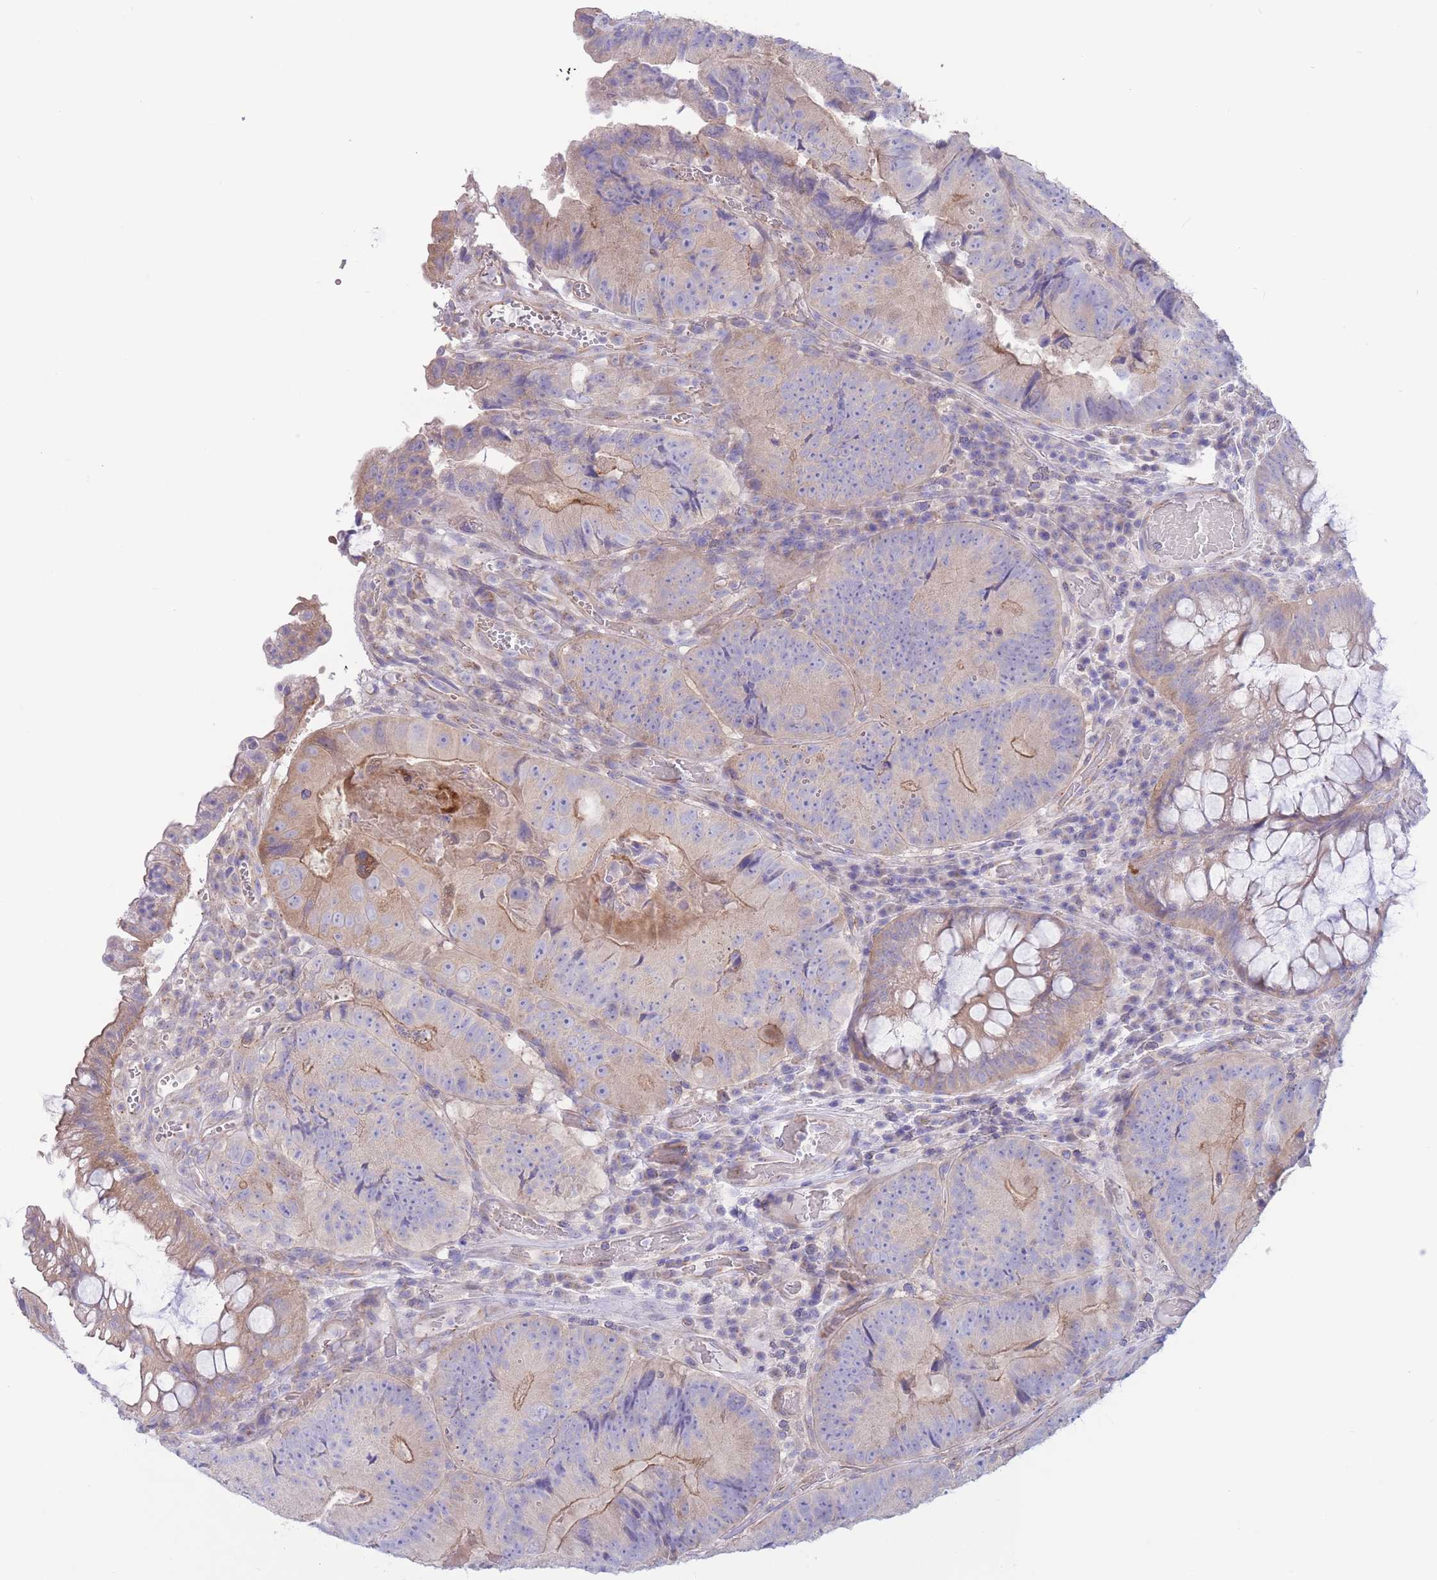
{"staining": {"intensity": "moderate", "quantity": "25%-75%", "location": "cytoplasmic/membranous"}, "tissue": "colorectal cancer", "cell_type": "Tumor cells", "image_type": "cancer", "snomed": [{"axis": "morphology", "description": "Adenocarcinoma, NOS"}, {"axis": "topography", "description": "Colon"}], "caption": "Colorectal cancer (adenocarcinoma) tissue shows moderate cytoplasmic/membranous expression in about 25%-75% of tumor cells, visualized by immunohistochemistry.", "gene": "ALS2CL", "patient": {"sex": "female", "age": 86}}